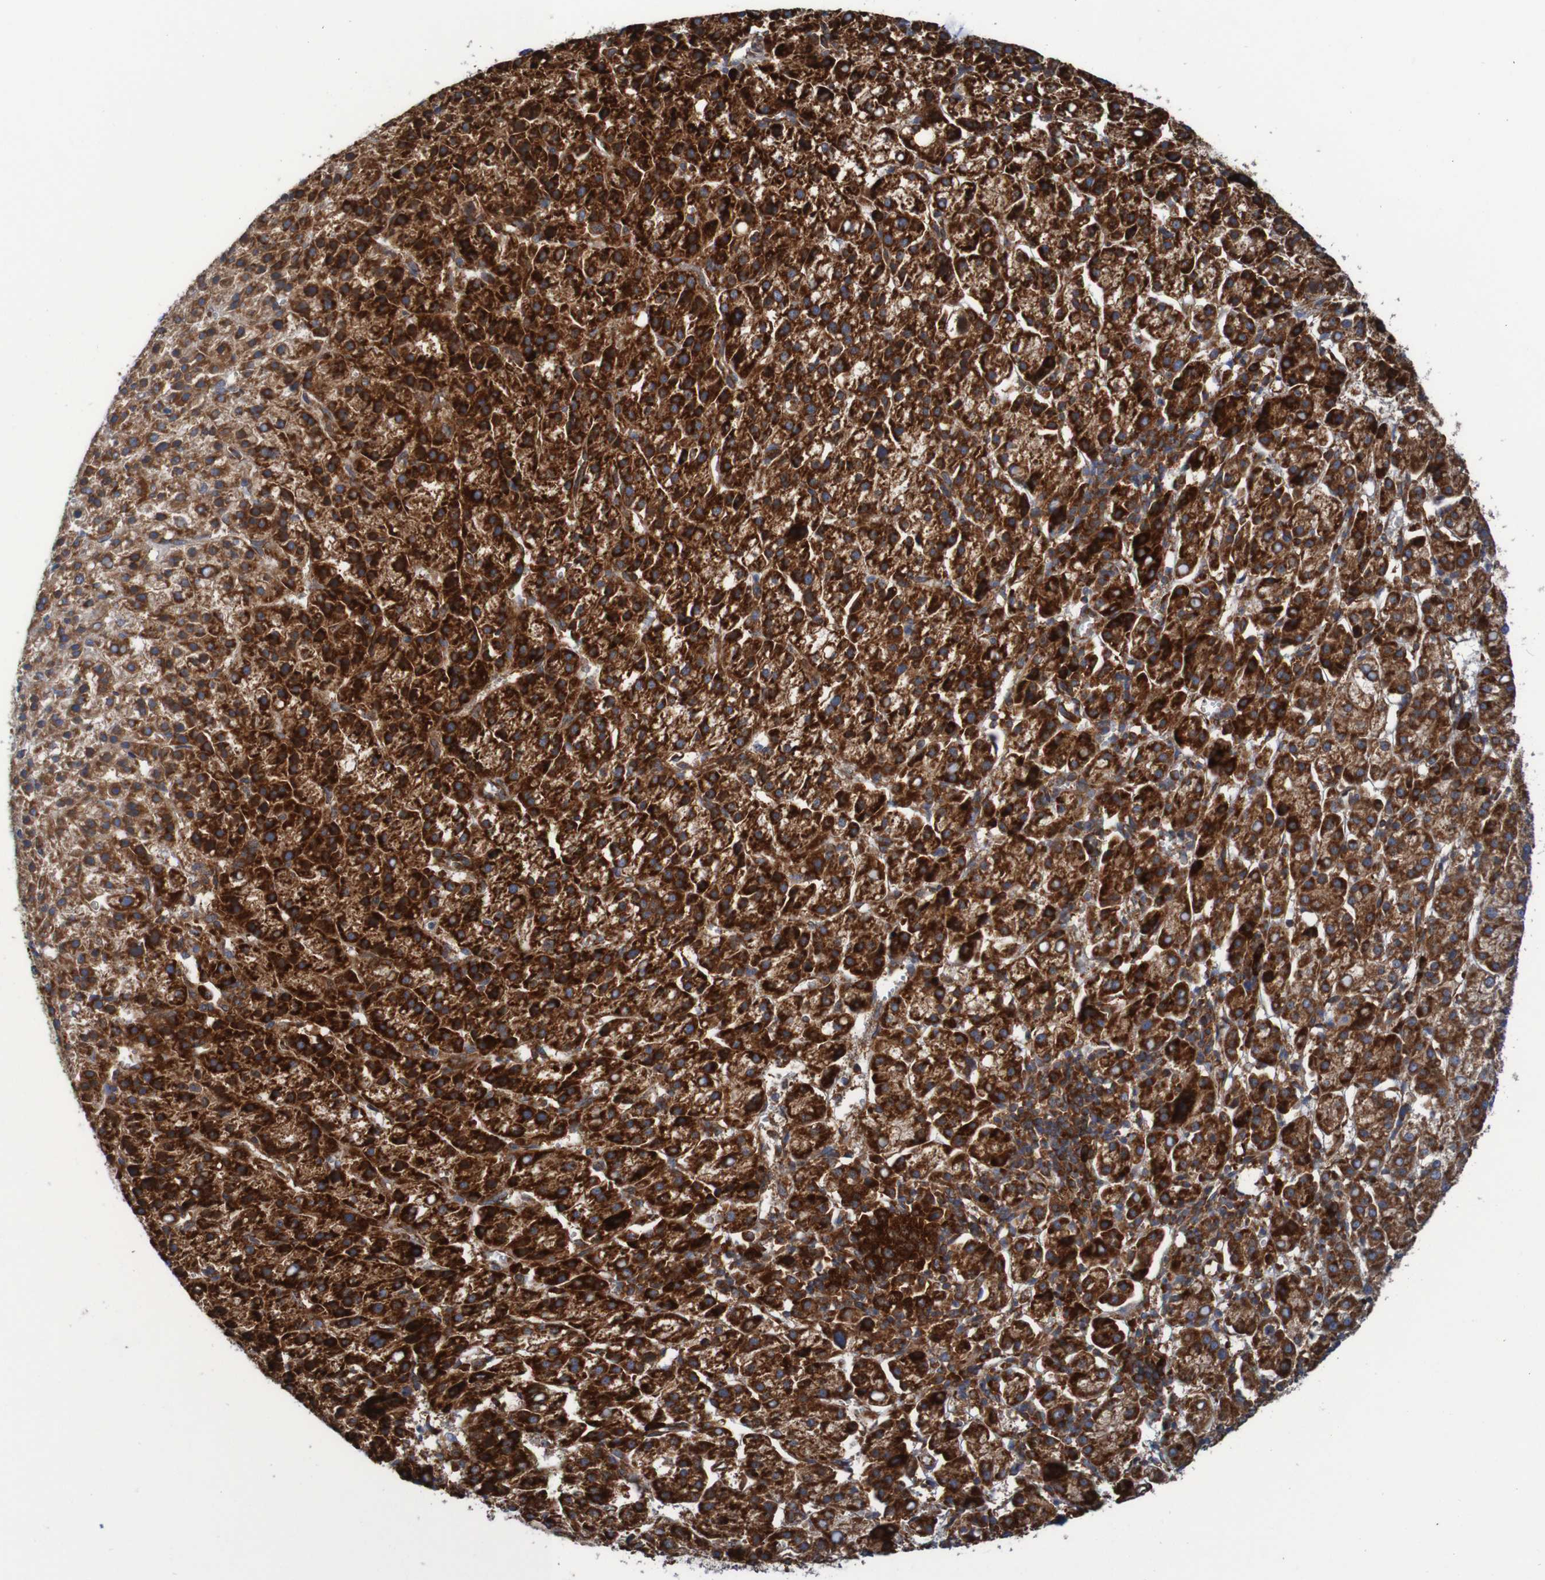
{"staining": {"intensity": "strong", "quantity": ">75%", "location": "cytoplasmic/membranous"}, "tissue": "liver cancer", "cell_type": "Tumor cells", "image_type": "cancer", "snomed": [{"axis": "morphology", "description": "Carcinoma, Hepatocellular, NOS"}, {"axis": "topography", "description": "Liver"}], "caption": "A high-resolution micrograph shows immunohistochemistry (IHC) staining of hepatocellular carcinoma (liver), which exhibits strong cytoplasmic/membranous staining in approximately >75% of tumor cells. Immunohistochemistry (ihc) stains the protein of interest in brown and the nuclei are stained blue.", "gene": "RPL10", "patient": {"sex": "female", "age": 58}}